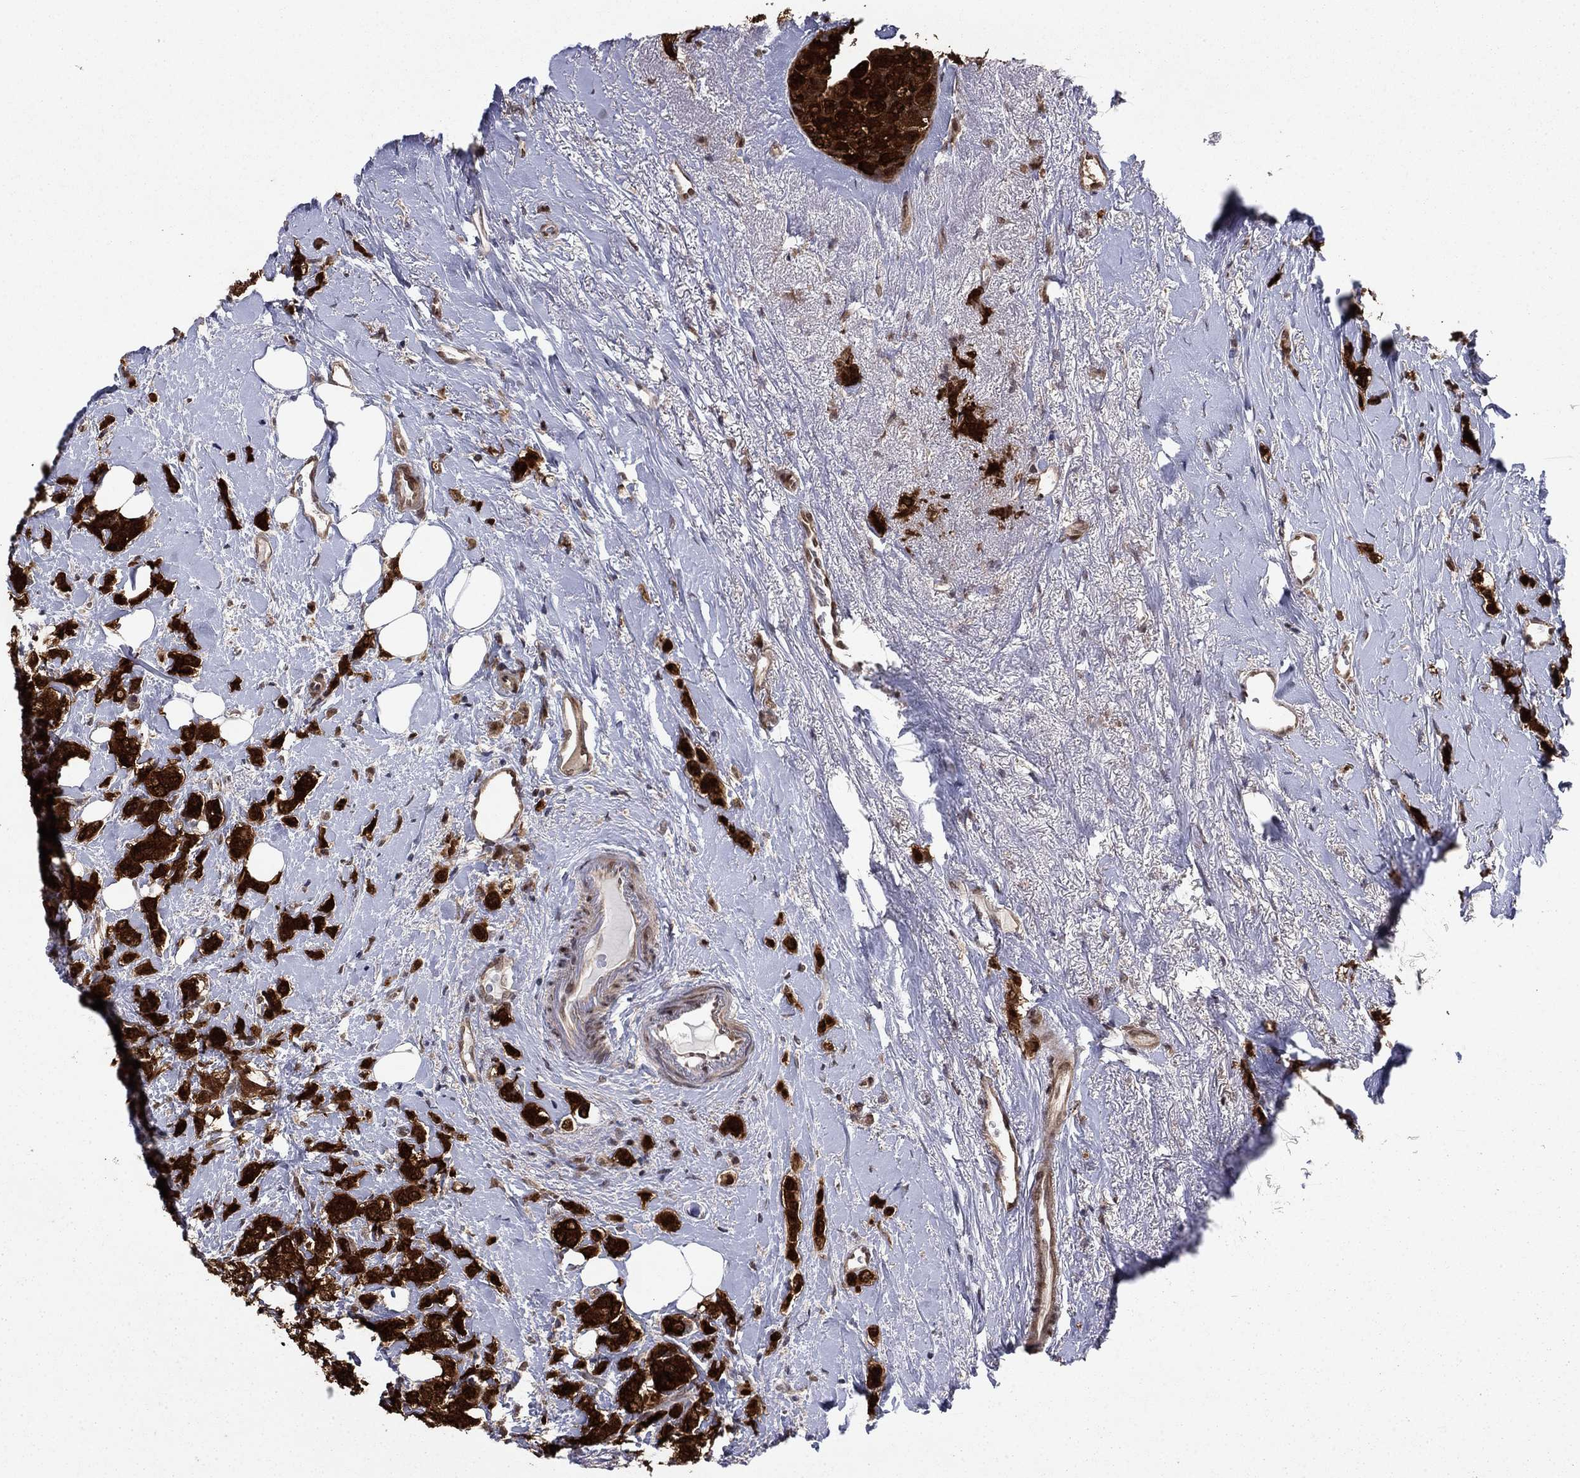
{"staining": {"intensity": "strong", "quantity": ">75%", "location": "cytoplasmic/membranous"}, "tissue": "breast cancer", "cell_type": "Tumor cells", "image_type": "cancer", "snomed": [{"axis": "morphology", "description": "Lobular carcinoma"}, {"axis": "topography", "description": "Breast"}], "caption": "Immunohistochemistry (IHC) micrograph of neoplastic tissue: breast cancer stained using immunohistochemistry (IHC) shows high levels of strong protein expression localized specifically in the cytoplasmic/membranous of tumor cells, appearing as a cytoplasmic/membranous brown color.", "gene": "FKBP4", "patient": {"sex": "female", "age": 66}}